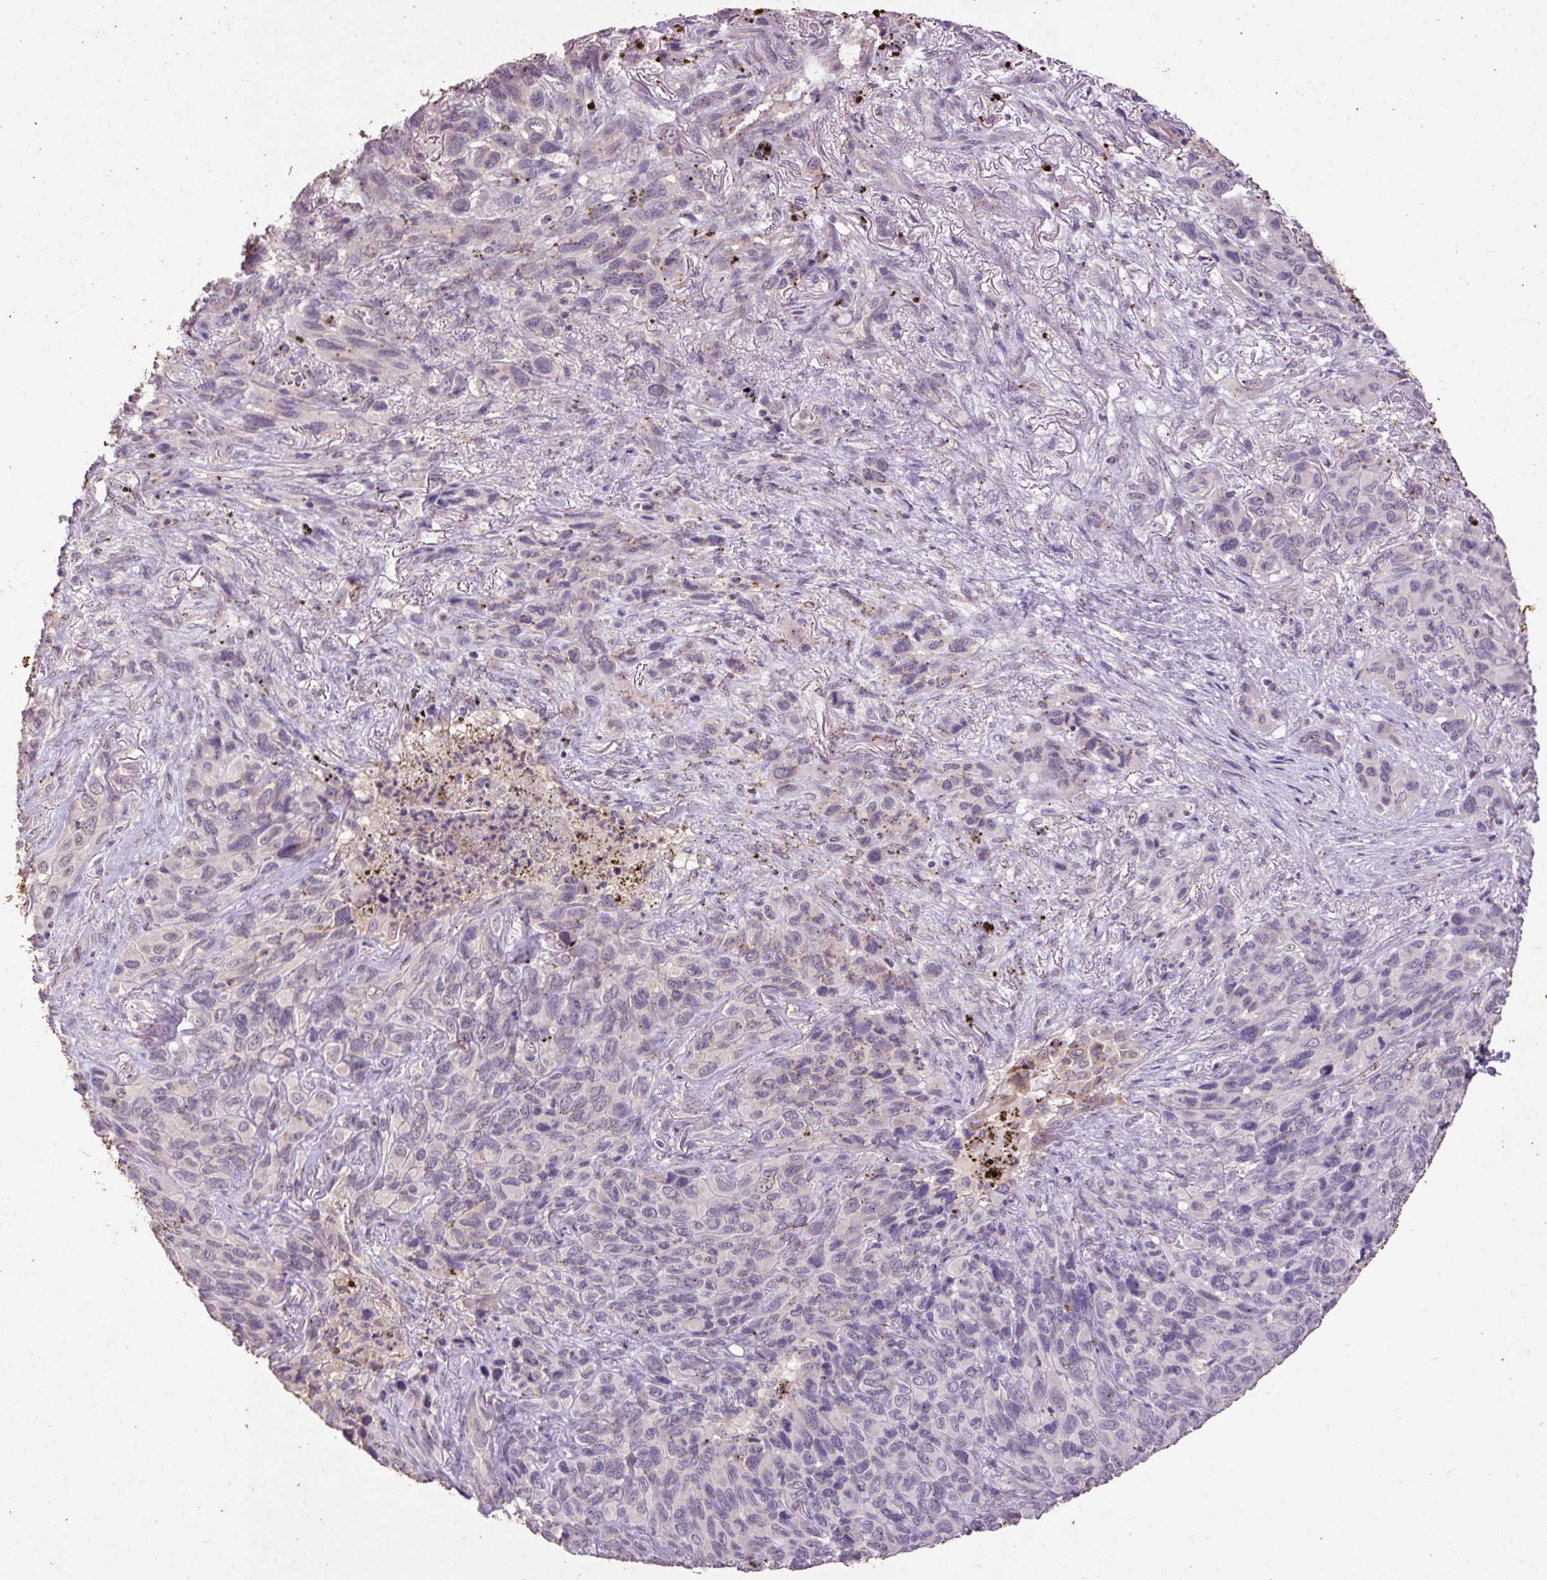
{"staining": {"intensity": "negative", "quantity": "none", "location": "none"}, "tissue": "melanoma", "cell_type": "Tumor cells", "image_type": "cancer", "snomed": [{"axis": "morphology", "description": "Malignant melanoma, Metastatic site"}, {"axis": "topography", "description": "Lung"}], "caption": "Protein analysis of malignant melanoma (metastatic site) demonstrates no significant positivity in tumor cells.", "gene": "LRTM2", "patient": {"sex": "male", "age": 48}}